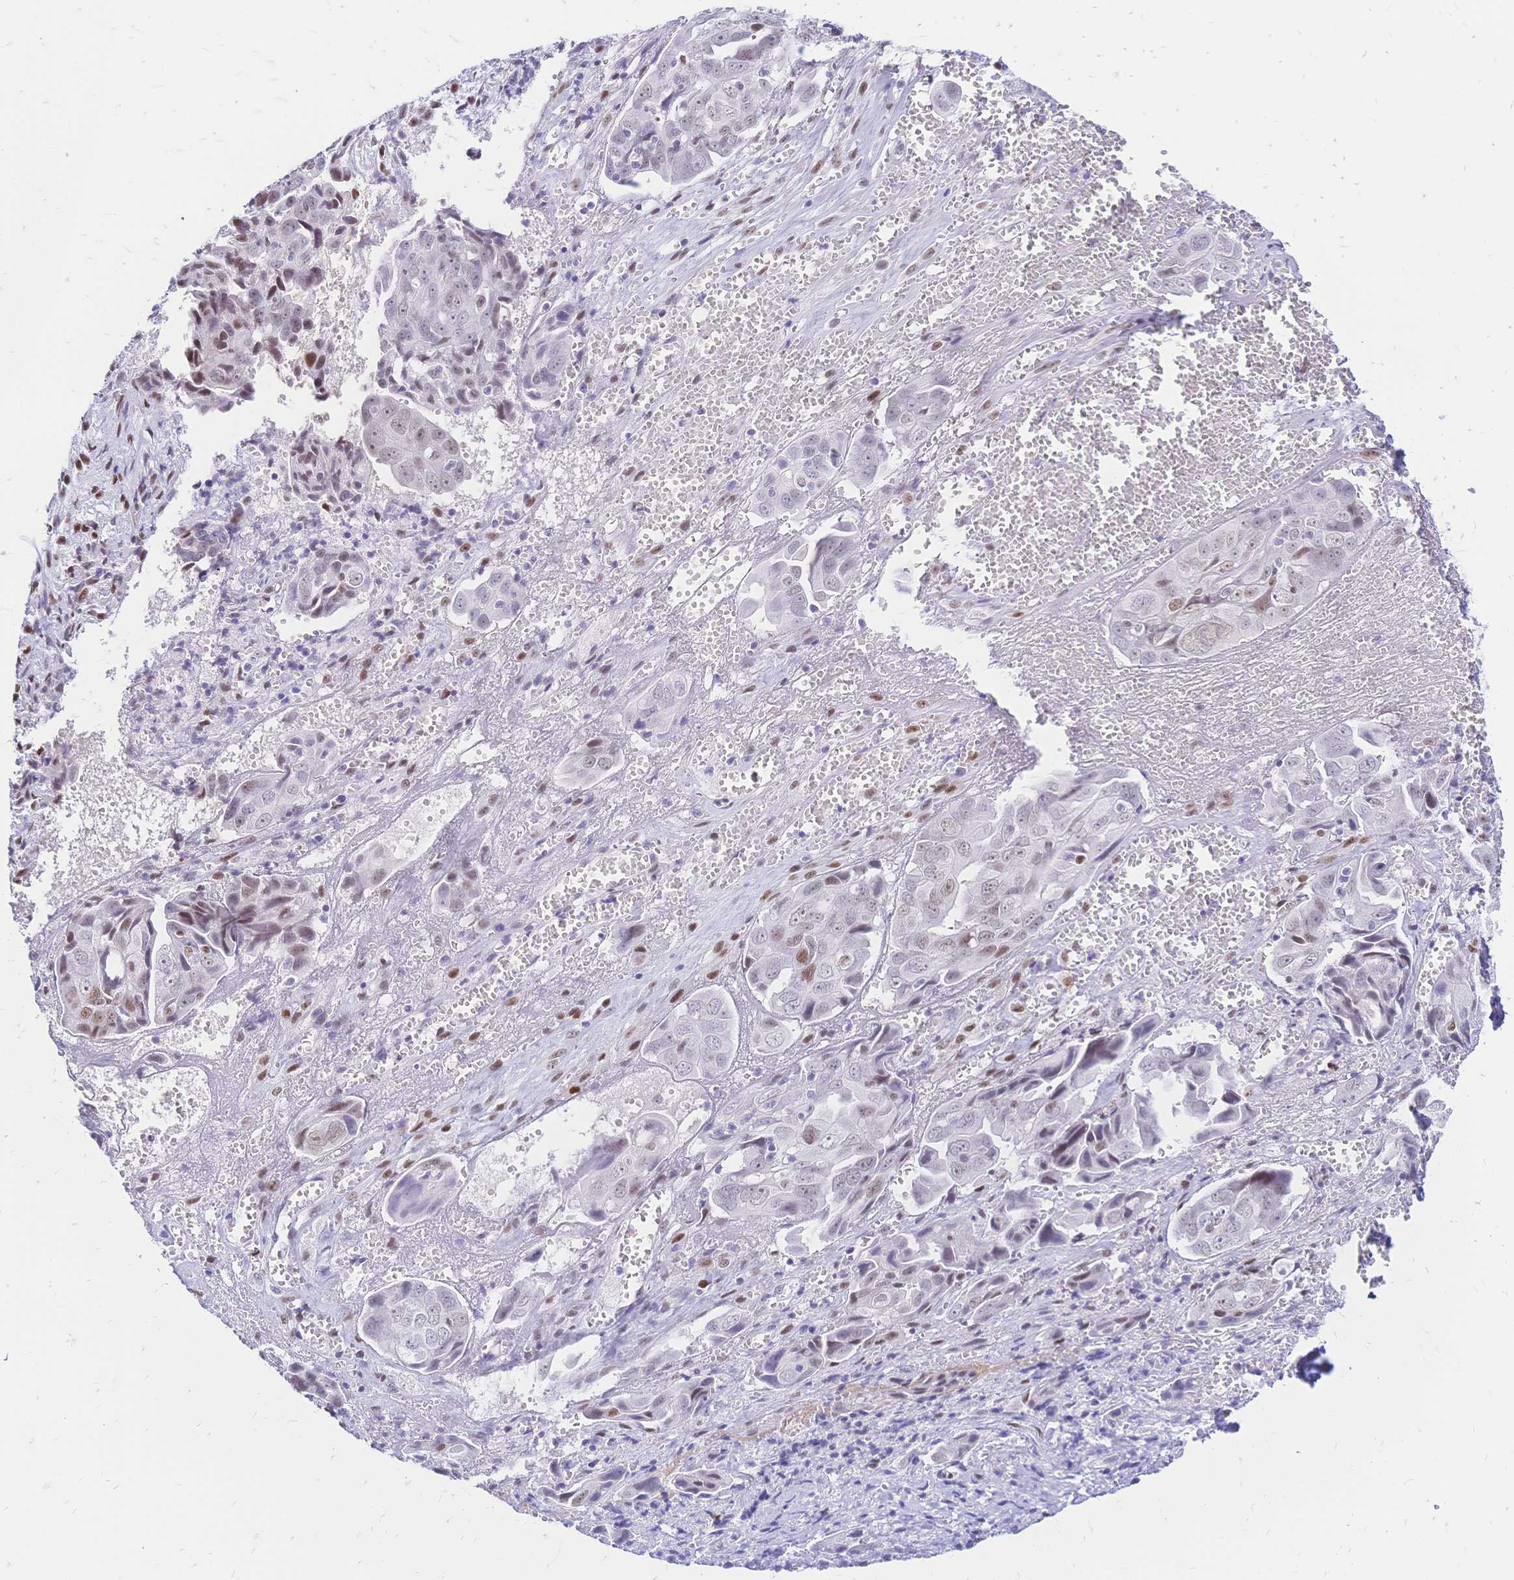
{"staining": {"intensity": "moderate", "quantity": "25%-75%", "location": "nuclear"}, "tissue": "ovarian cancer", "cell_type": "Tumor cells", "image_type": "cancer", "snomed": [{"axis": "morphology", "description": "Carcinoma, endometroid"}, {"axis": "topography", "description": "Ovary"}], "caption": "Ovarian cancer (endometroid carcinoma) stained with IHC exhibits moderate nuclear staining in about 25%-75% of tumor cells. The protein of interest is stained brown, and the nuclei are stained in blue (DAB (3,3'-diaminobenzidine) IHC with brightfield microscopy, high magnification).", "gene": "NFIC", "patient": {"sex": "female", "age": 70}}